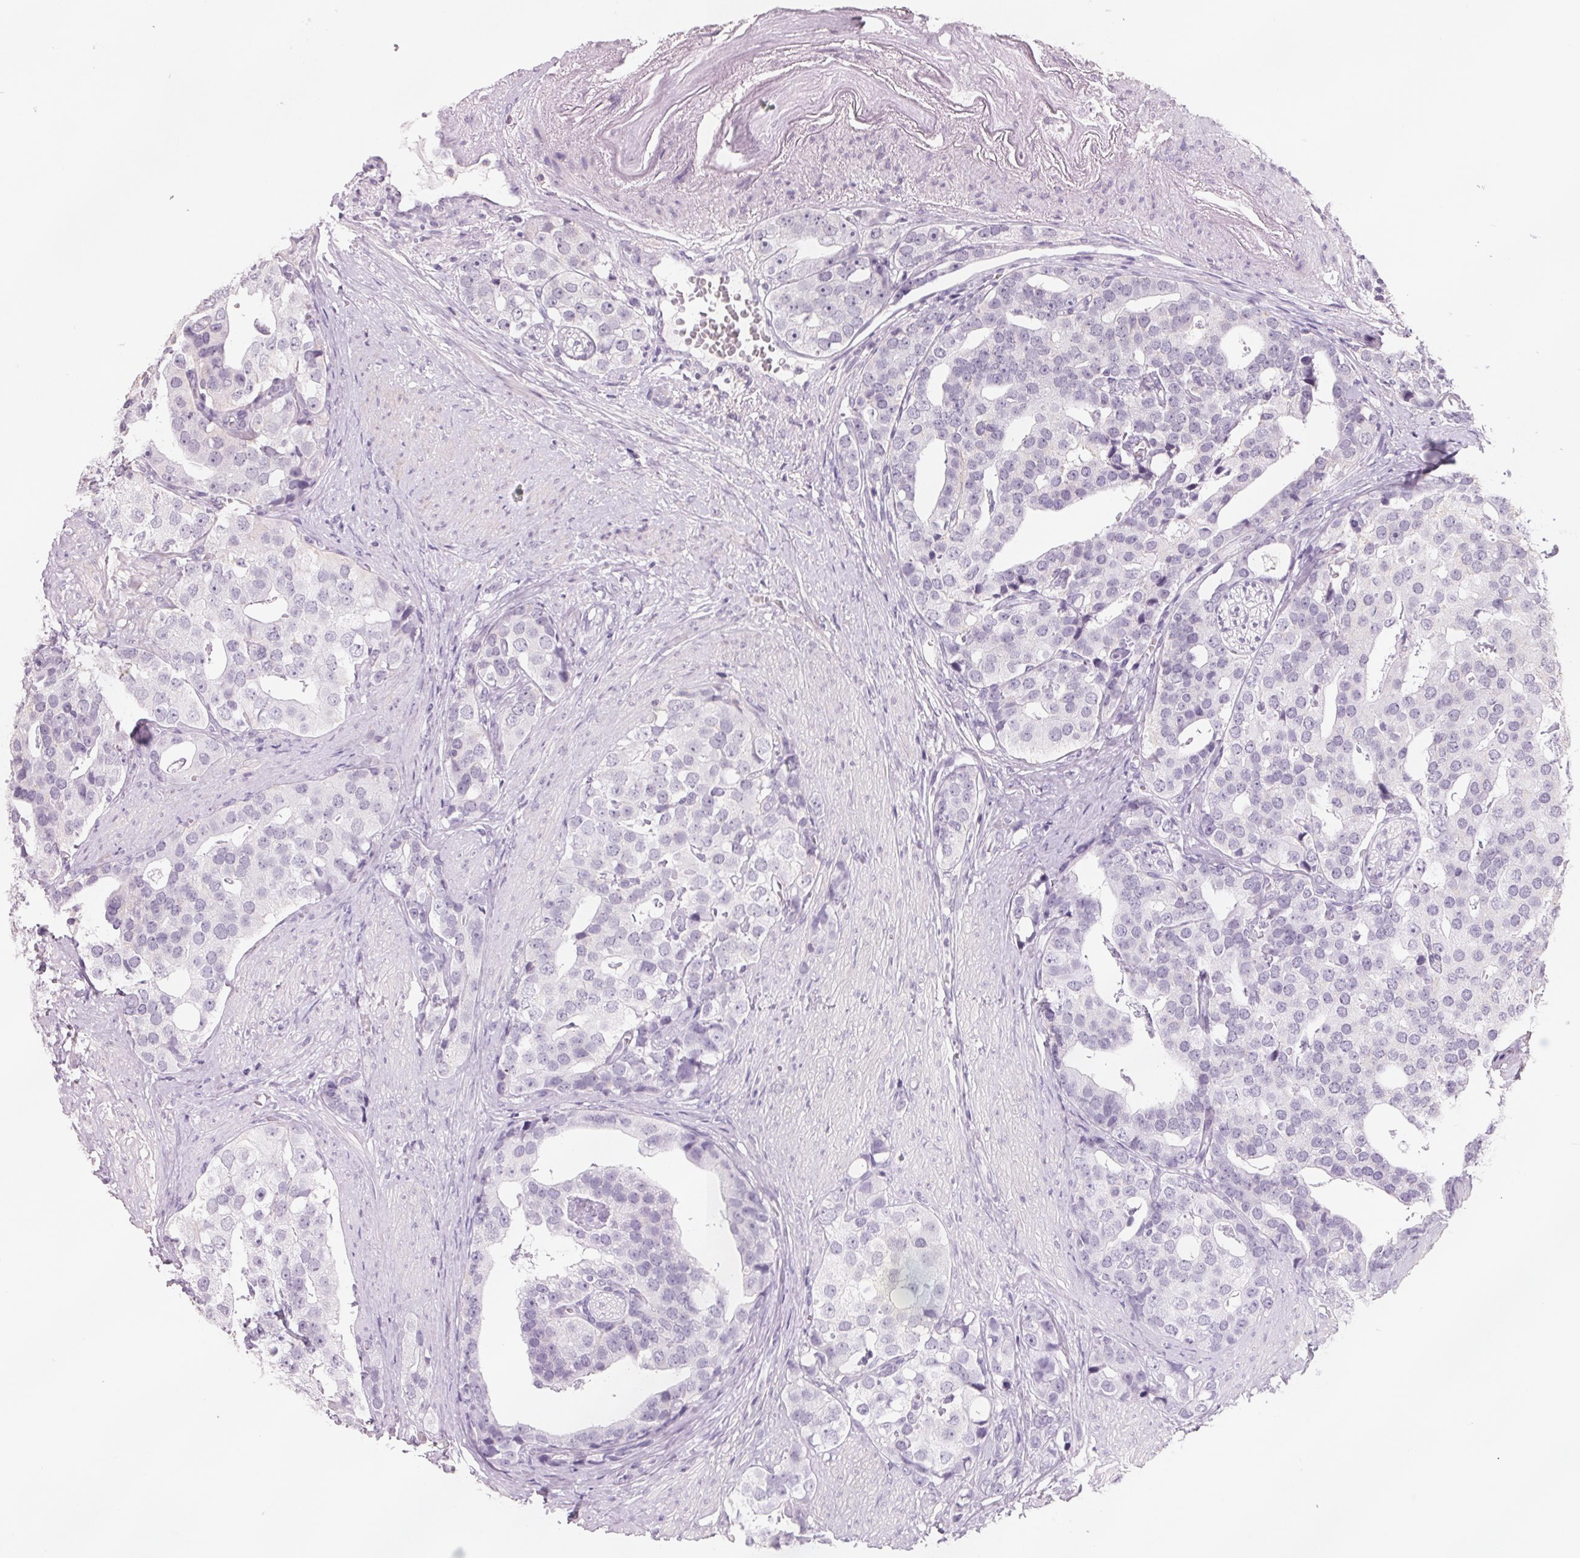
{"staining": {"intensity": "negative", "quantity": "none", "location": "none"}, "tissue": "prostate cancer", "cell_type": "Tumor cells", "image_type": "cancer", "snomed": [{"axis": "morphology", "description": "Adenocarcinoma, High grade"}, {"axis": "topography", "description": "Prostate"}], "caption": "This photomicrograph is of prostate cancer stained with immunohistochemistry (IHC) to label a protein in brown with the nuclei are counter-stained blue. There is no expression in tumor cells.", "gene": "FTCD", "patient": {"sex": "male", "age": 71}}